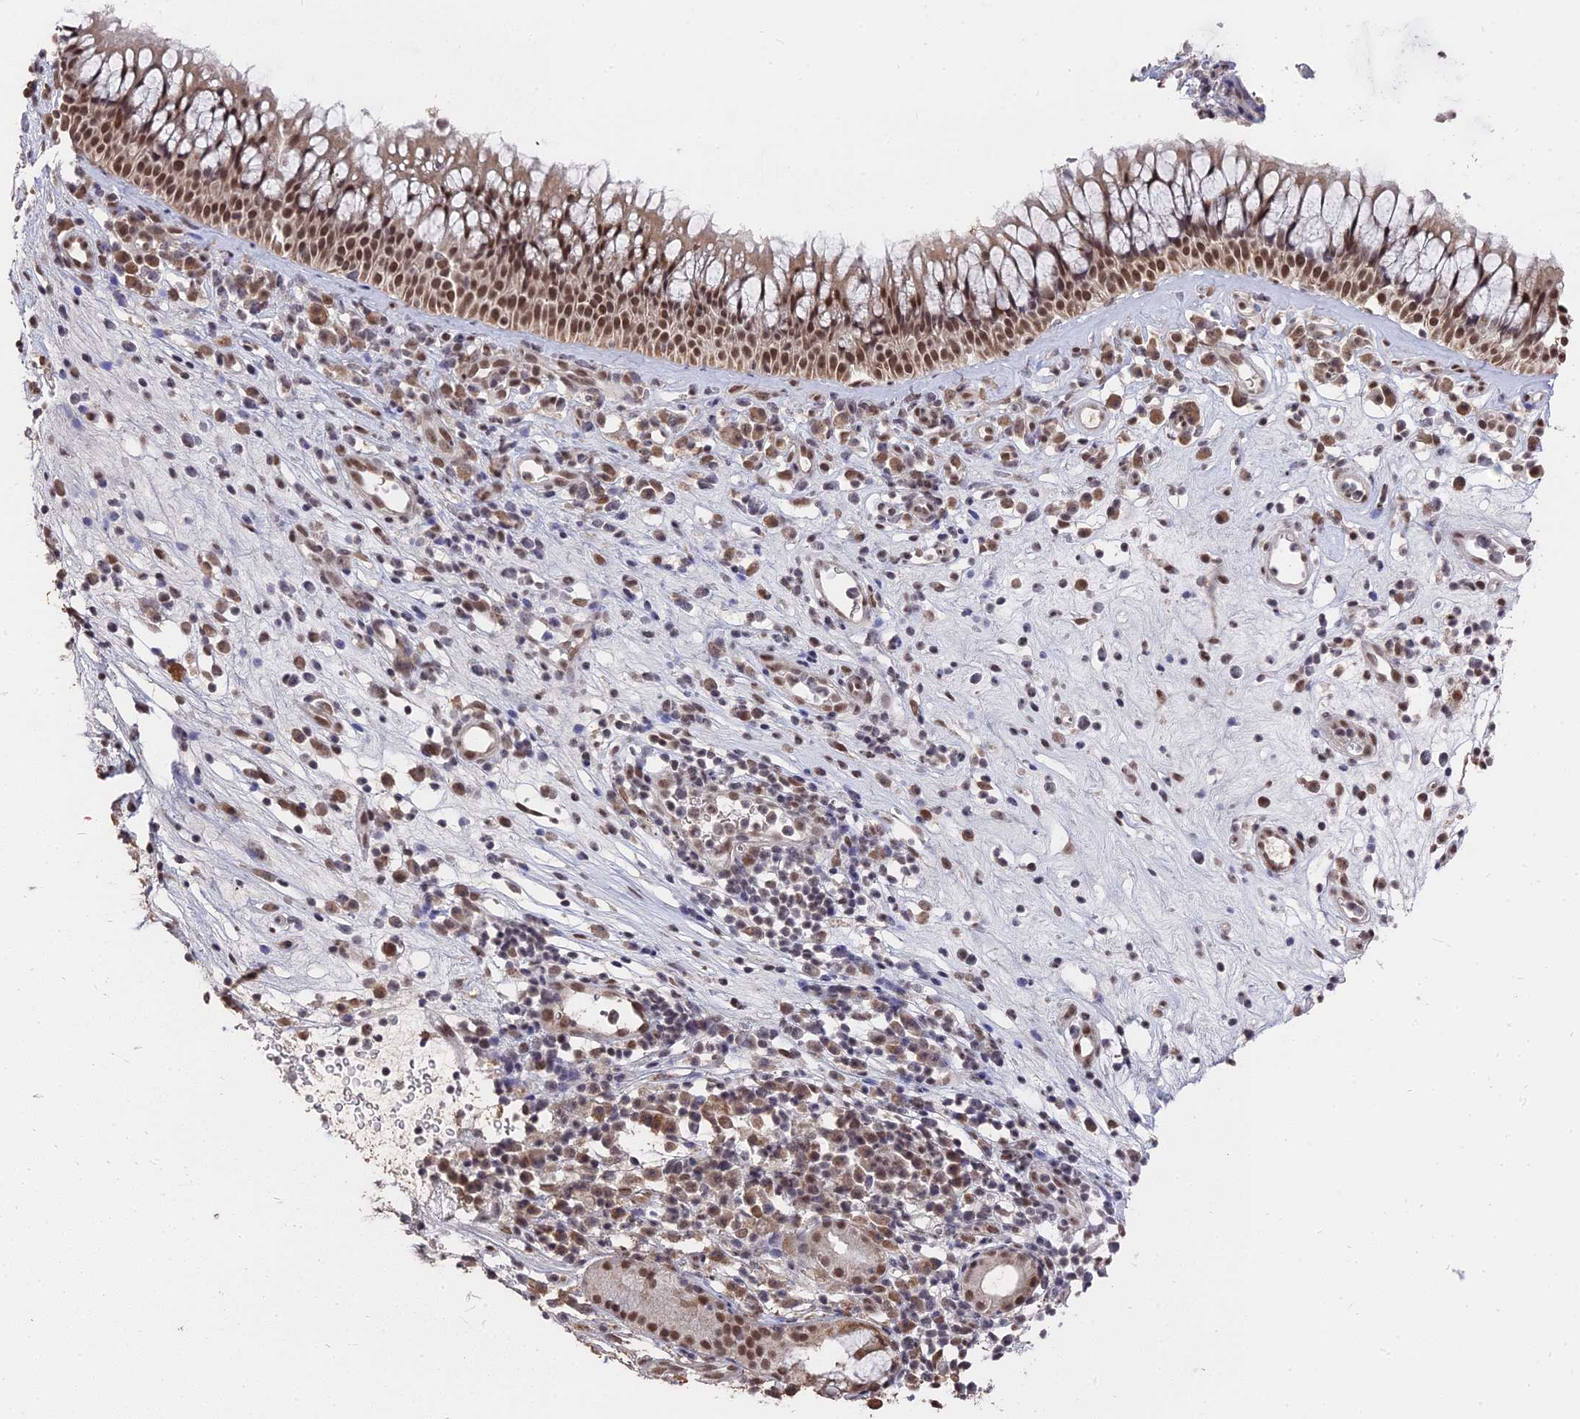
{"staining": {"intensity": "strong", "quantity": ">75%", "location": "nuclear"}, "tissue": "nasopharynx", "cell_type": "Respiratory epithelial cells", "image_type": "normal", "snomed": [{"axis": "morphology", "description": "Normal tissue, NOS"}, {"axis": "morphology", "description": "Inflammation, NOS"}, {"axis": "morphology", "description": "Malignant melanoma, Metastatic site"}, {"axis": "topography", "description": "Nasopharynx"}], "caption": "Respiratory epithelial cells show high levels of strong nuclear expression in approximately >75% of cells in normal human nasopharynx.", "gene": "NR1H3", "patient": {"sex": "male", "age": 70}}